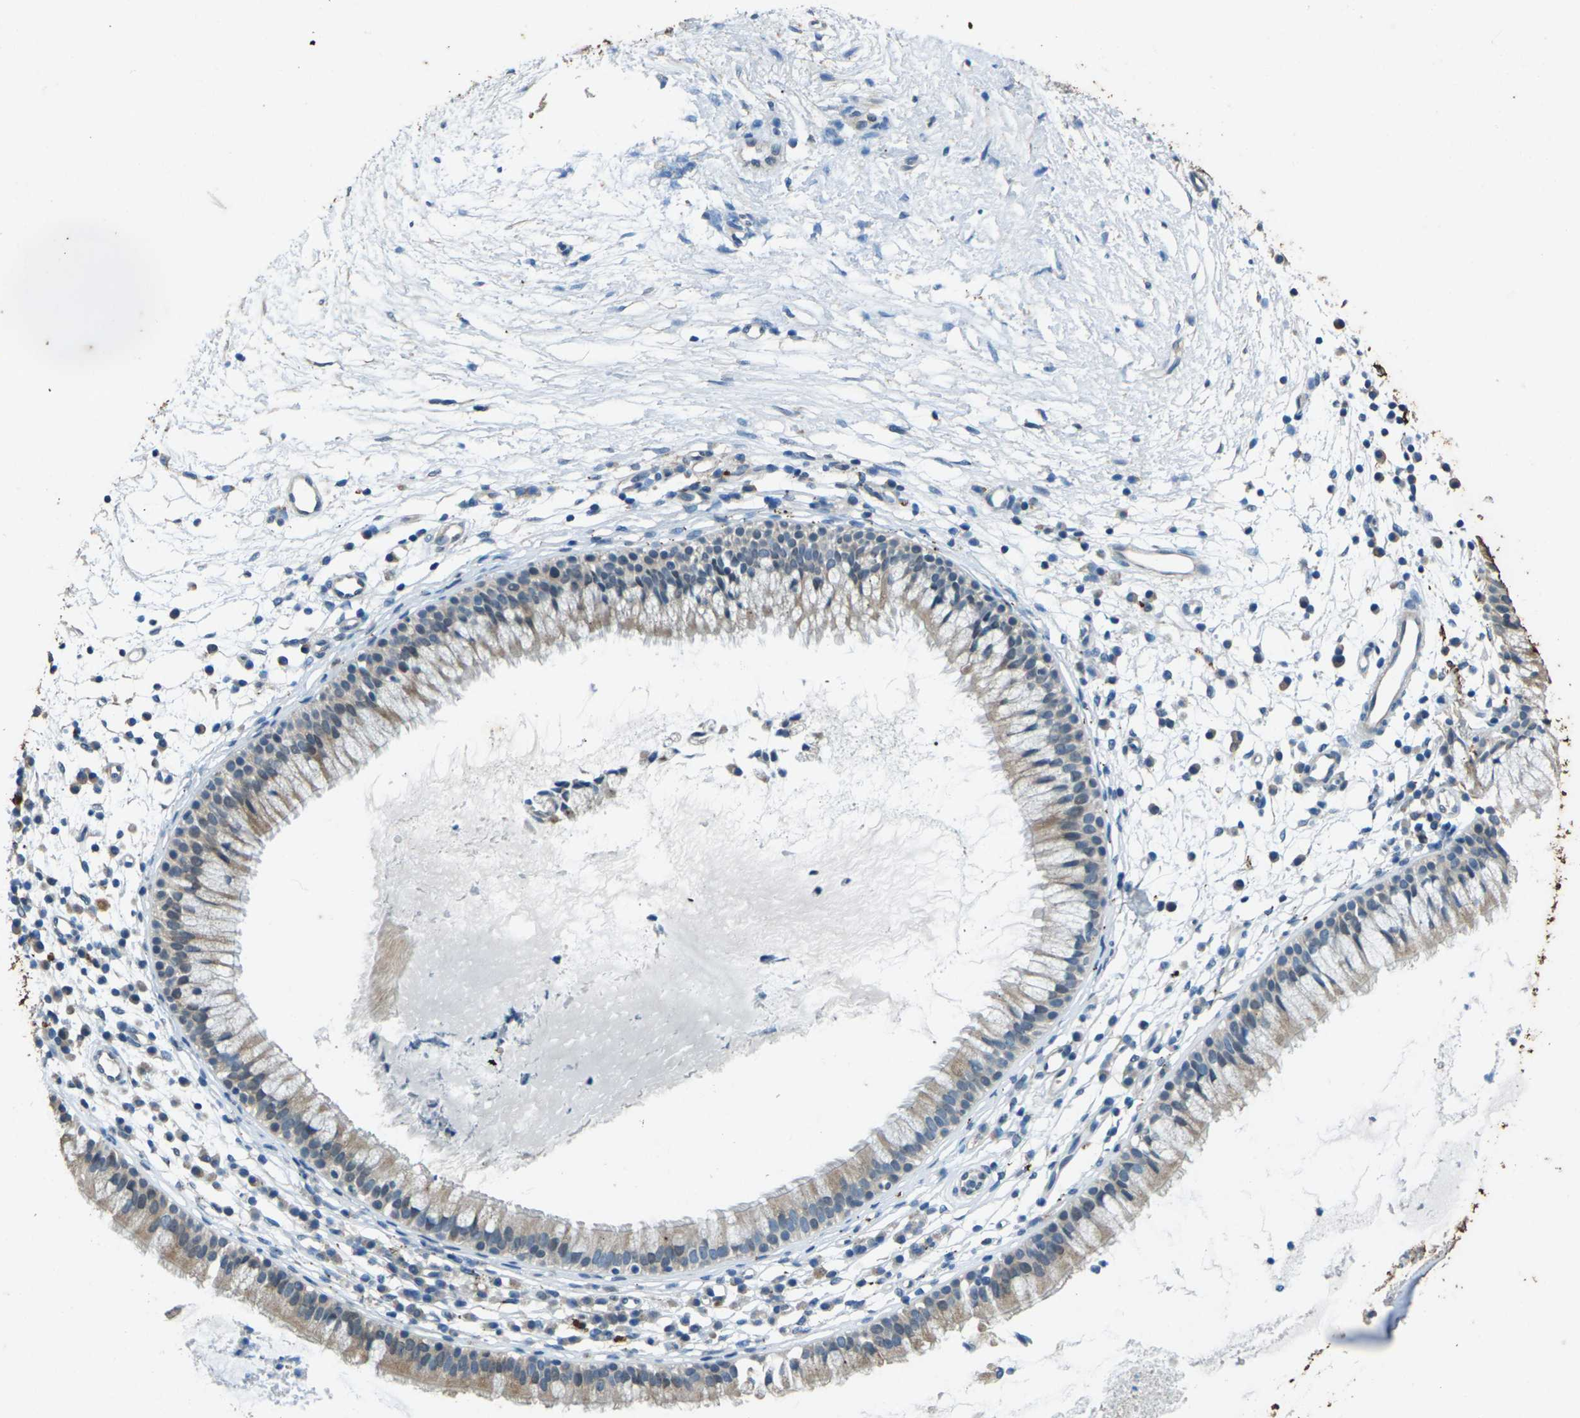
{"staining": {"intensity": "weak", "quantity": ">75%", "location": "cytoplasmic/membranous"}, "tissue": "nasopharynx", "cell_type": "Respiratory epithelial cells", "image_type": "normal", "snomed": [{"axis": "morphology", "description": "Normal tissue, NOS"}, {"axis": "topography", "description": "Nasopharynx"}], "caption": "Weak cytoplasmic/membranous expression is seen in about >75% of respiratory epithelial cells in normal nasopharynx.", "gene": "SIGLEC14", "patient": {"sex": "male", "age": 21}}